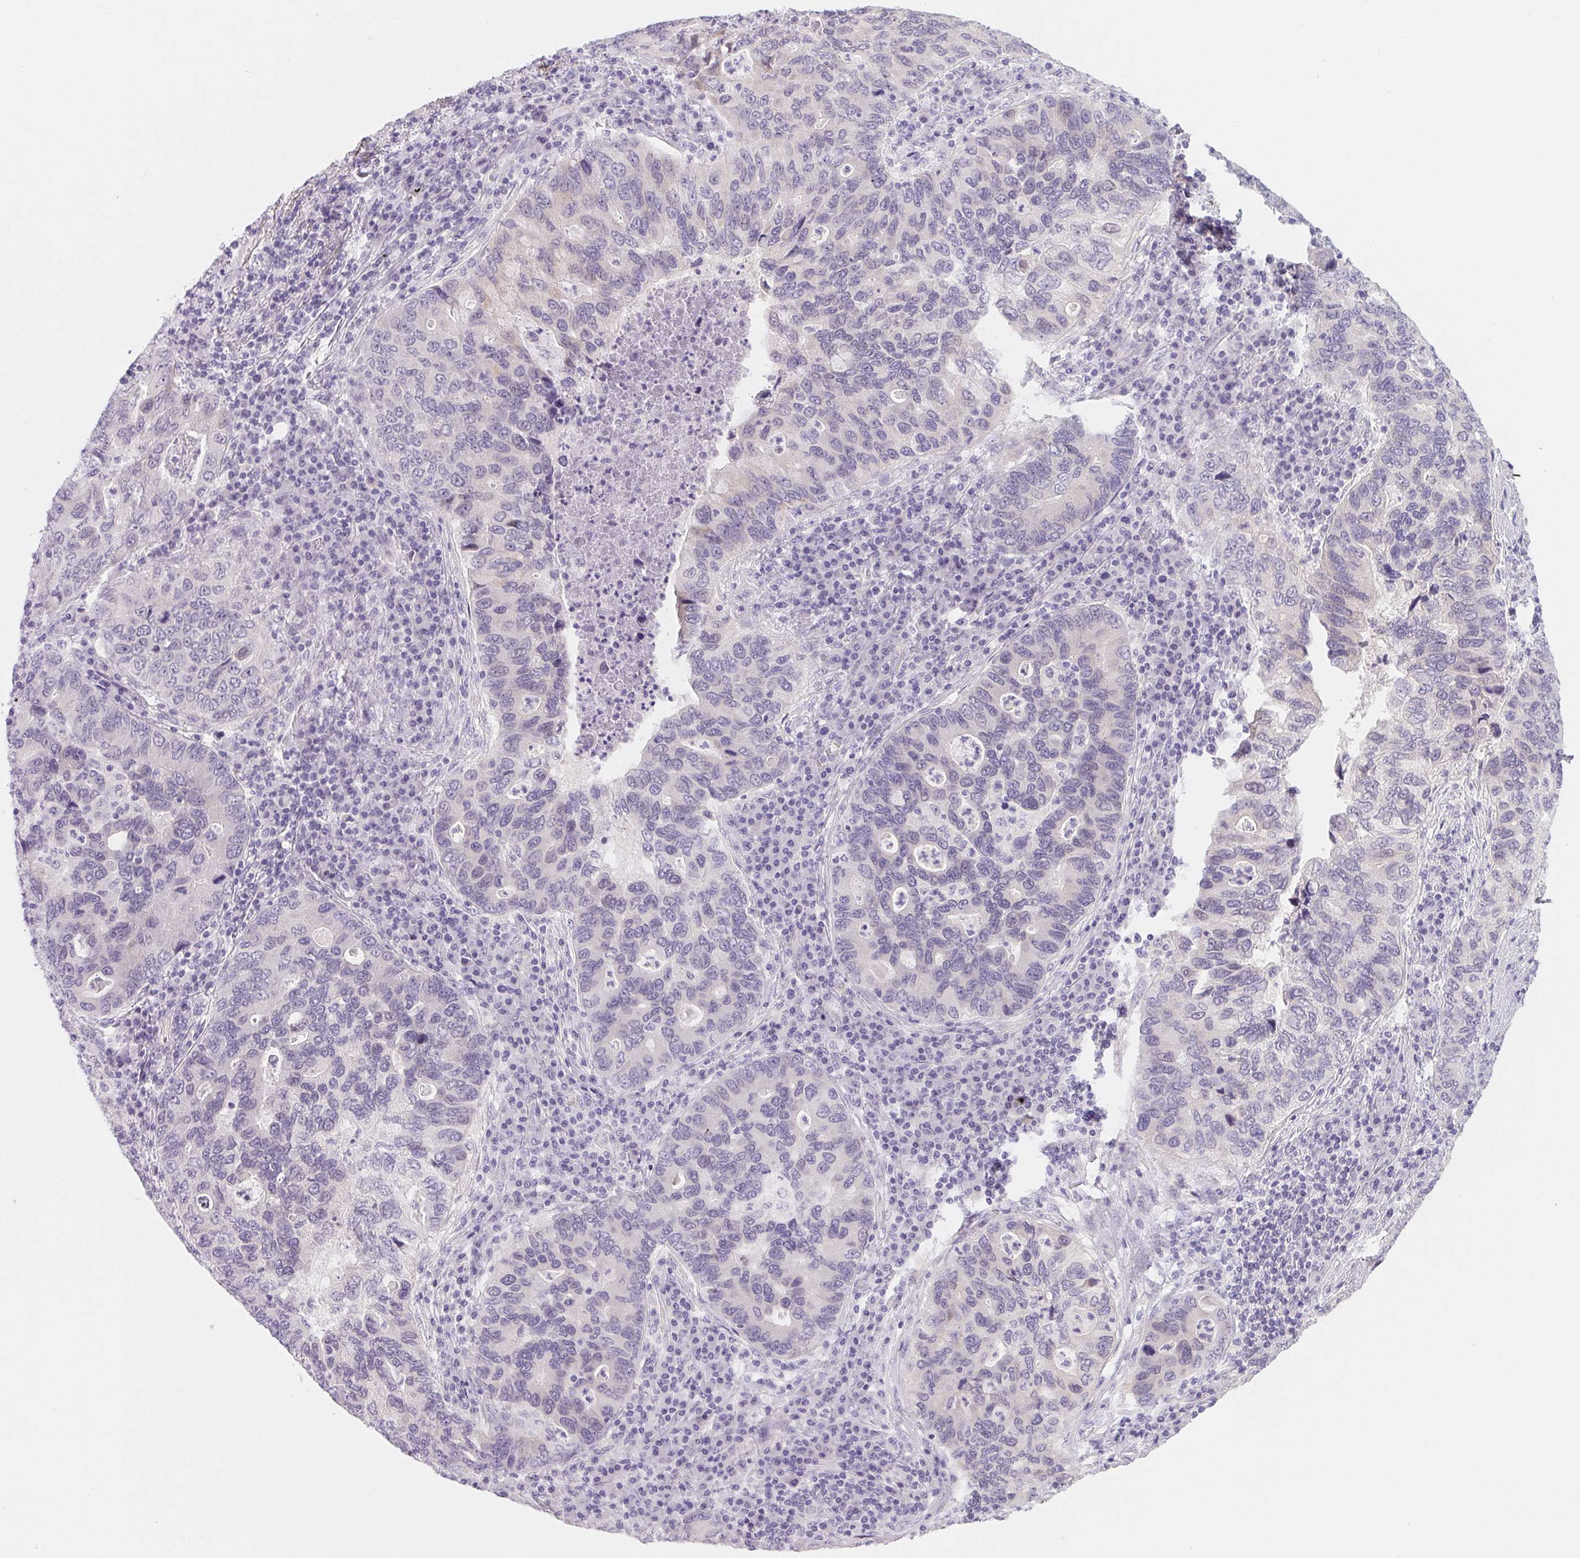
{"staining": {"intensity": "negative", "quantity": "none", "location": "none"}, "tissue": "lung cancer", "cell_type": "Tumor cells", "image_type": "cancer", "snomed": [{"axis": "morphology", "description": "Adenocarcinoma, NOS"}, {"axis": "morphology", "description": "Adenocarcinoma, metastatic, NOS"}, {"axis": "topography", "description": "Lymph node"}, {"axis": "topography", "description": "Lung"}], "caption": "This is an IHC photomicrograph of lung metastatic adenocarcinoma. There is no expression in tumor cells.", "gene": "CTNND2", "patient": {"sex": "female", "age": 54}}